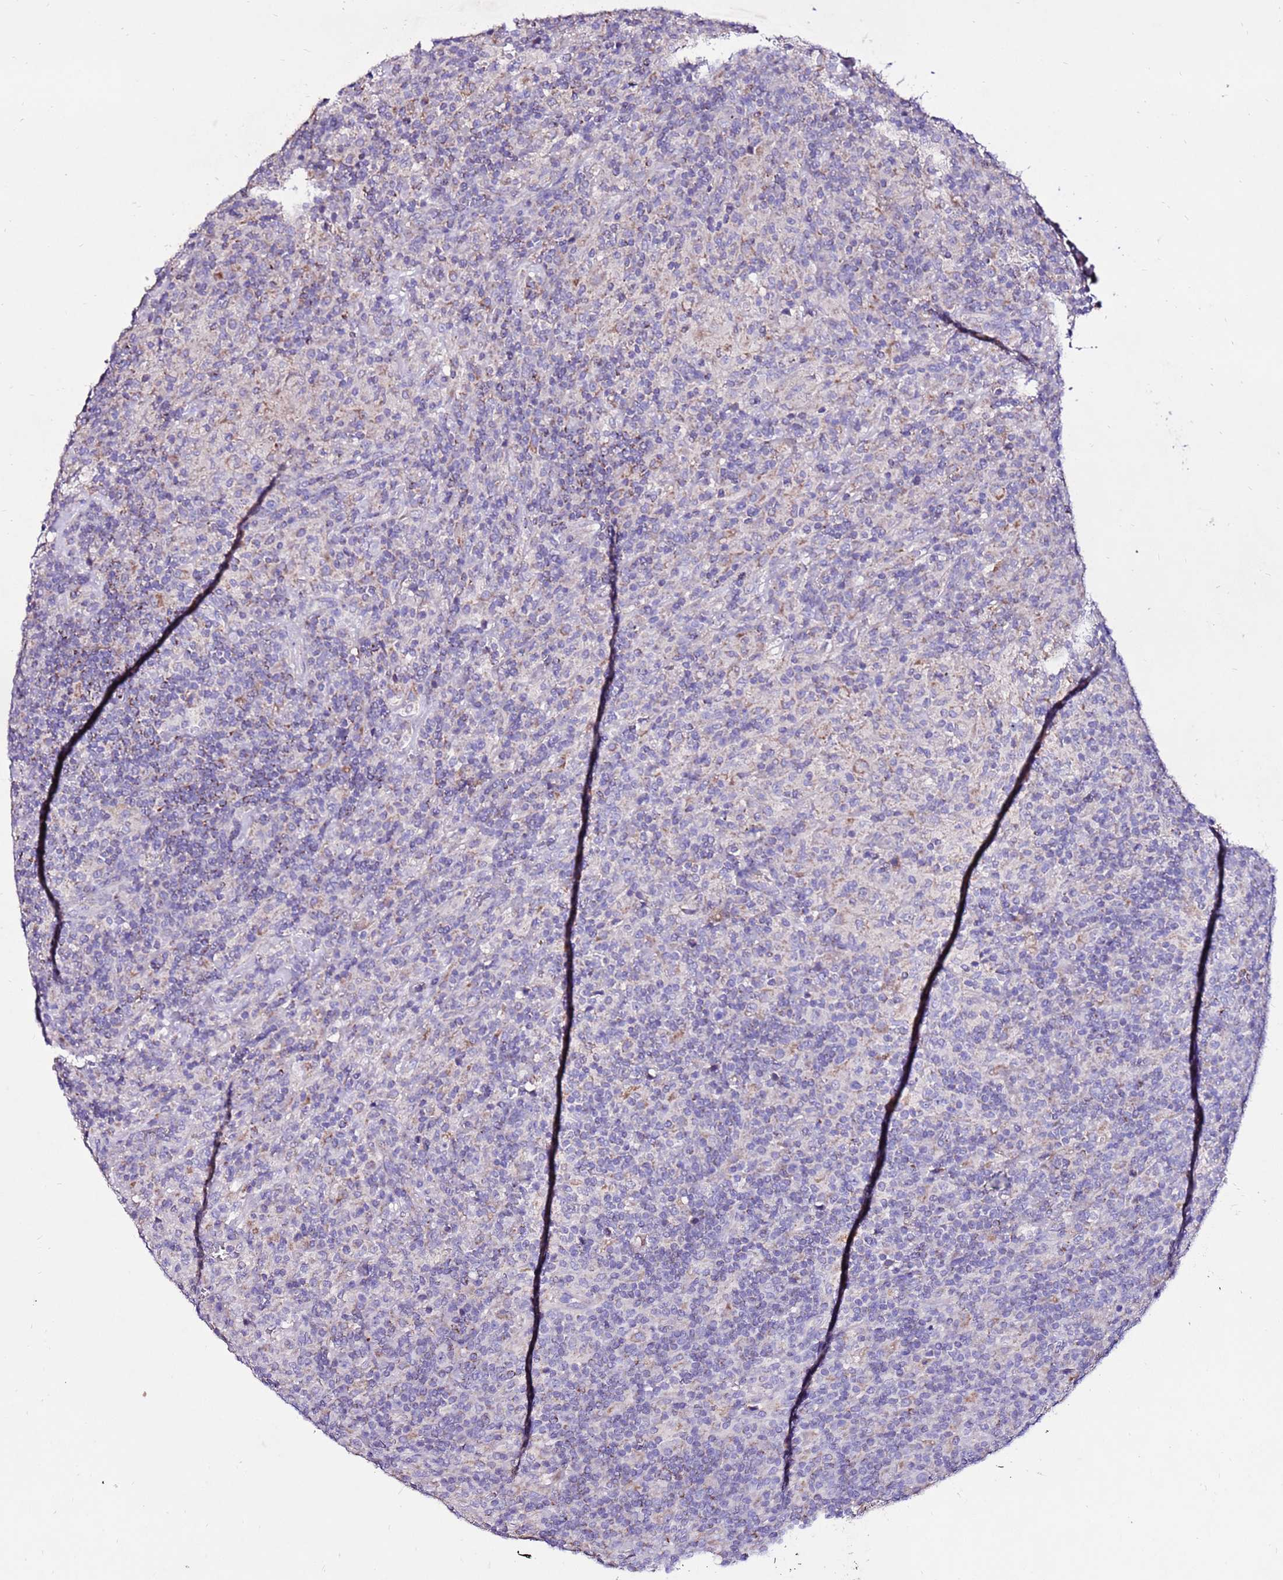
{"staining": {"intensity": "negative", "quantity": "none", "location": "none"}, "tissue": "lymphoma", "cell_type": "Tumor cells", "image_type": "cancer", "snomed": [{"axis": "morphology", "description": "Hodgkin's disease, NOS"}, {"axis": "topography", "description": "Lymph node"}], "caption": "IHC photomicrograph of neoplastic tissue: lymphoma stained with DAB shows no significant protein expression in tumor cells.", "gene": "TMEM106C", "patient": {"sex": "male", "age": 70}}